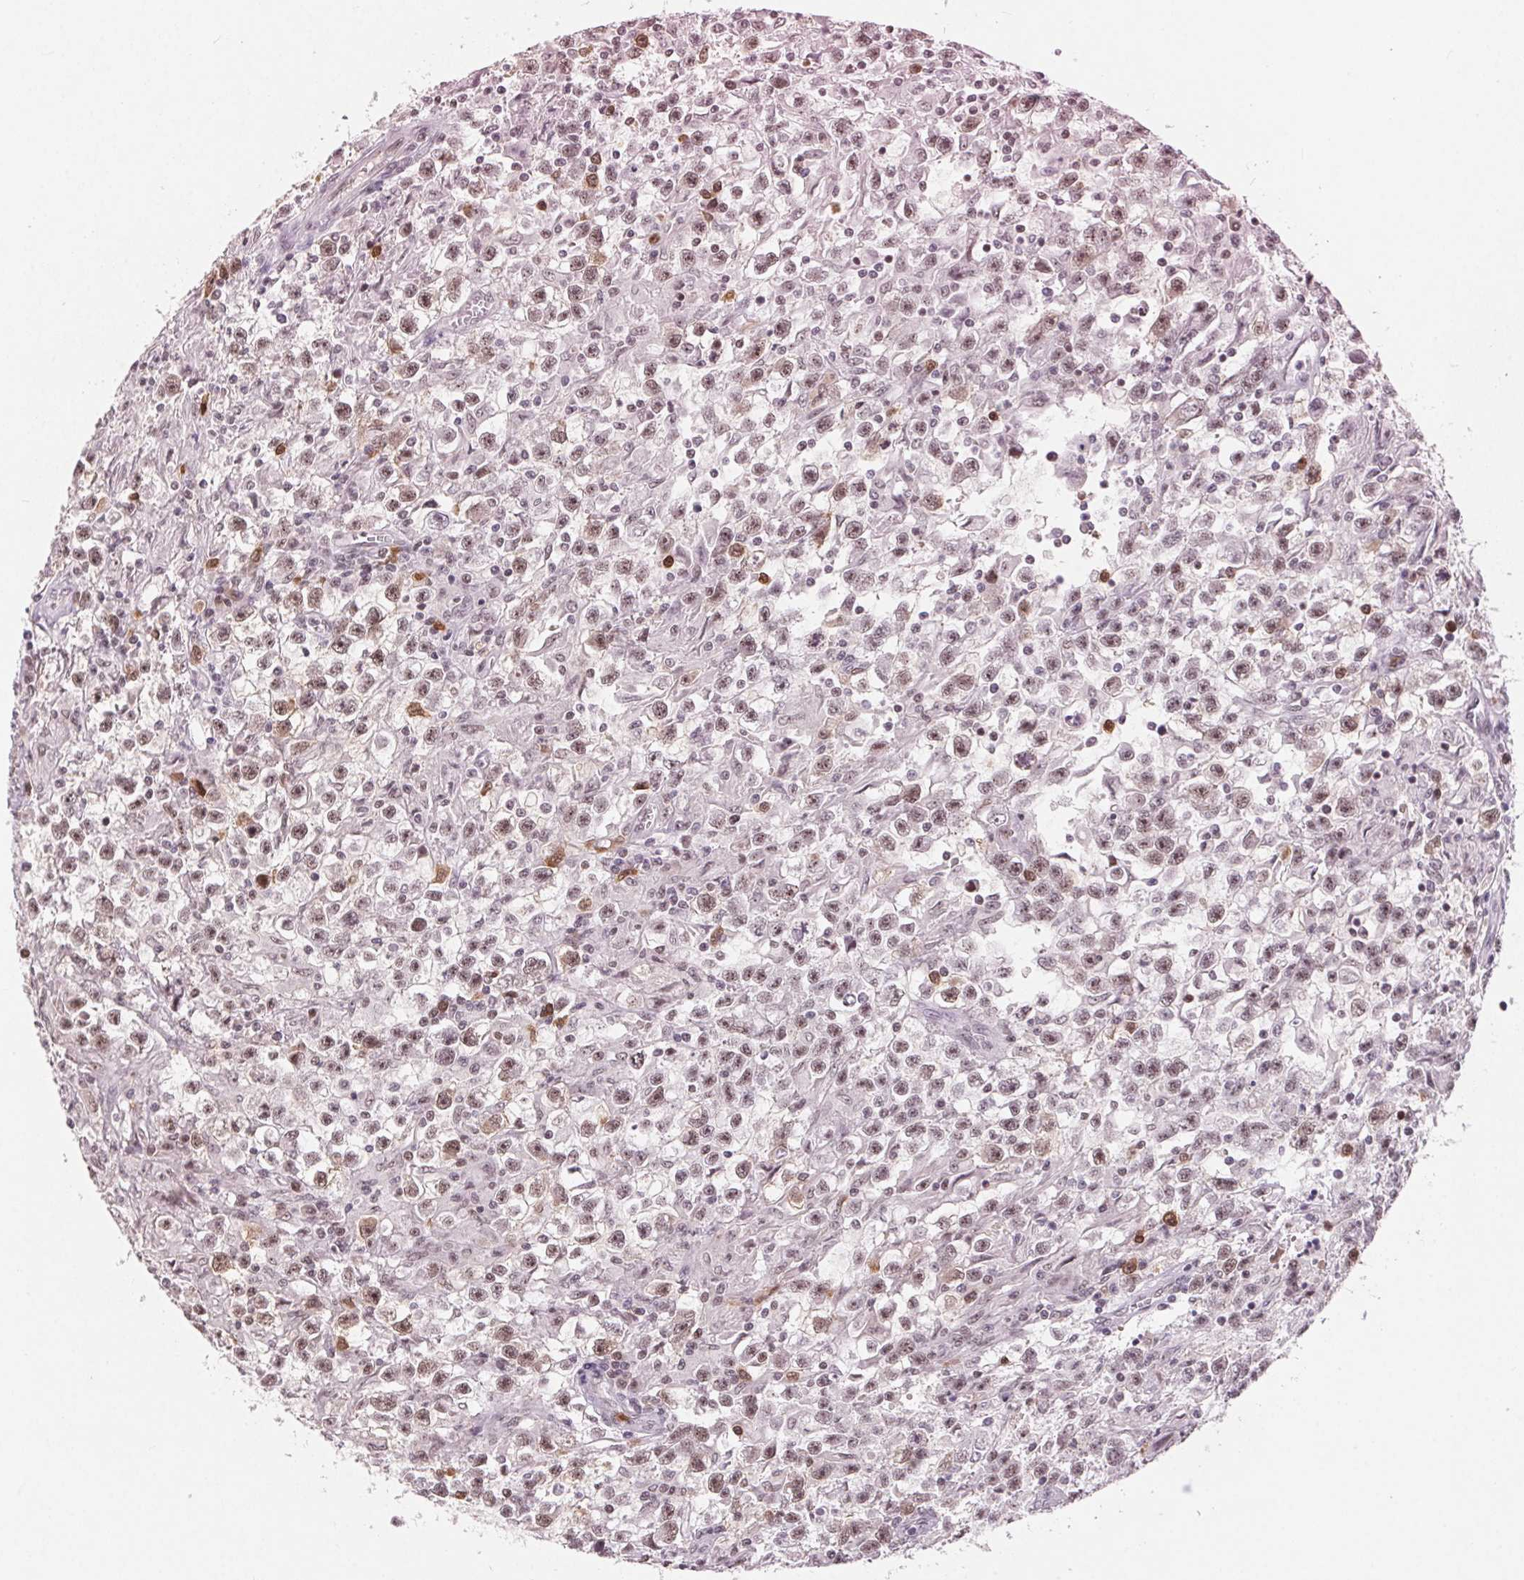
{"staining": {"intensity": "moderate", "quantity": ">75%", "location": "nuclear"}, "tissue": "testis cancer", "cell_type": "Tumor cells", "image_type": "cancer", "snomed": [{"axis": "morphology", "description": "Seminoma, NOS"}, {"axis": "topography", "description": "Testis"}], "caption": "Seminoma (testis) stained with DAB immunohistochemistry (IHC) reveals medium levels of moderate nuclear expression in approximately >75% of tumor cells.", "gene": "CD2BP2", "patient": {"sex": "male", "age": 31}}